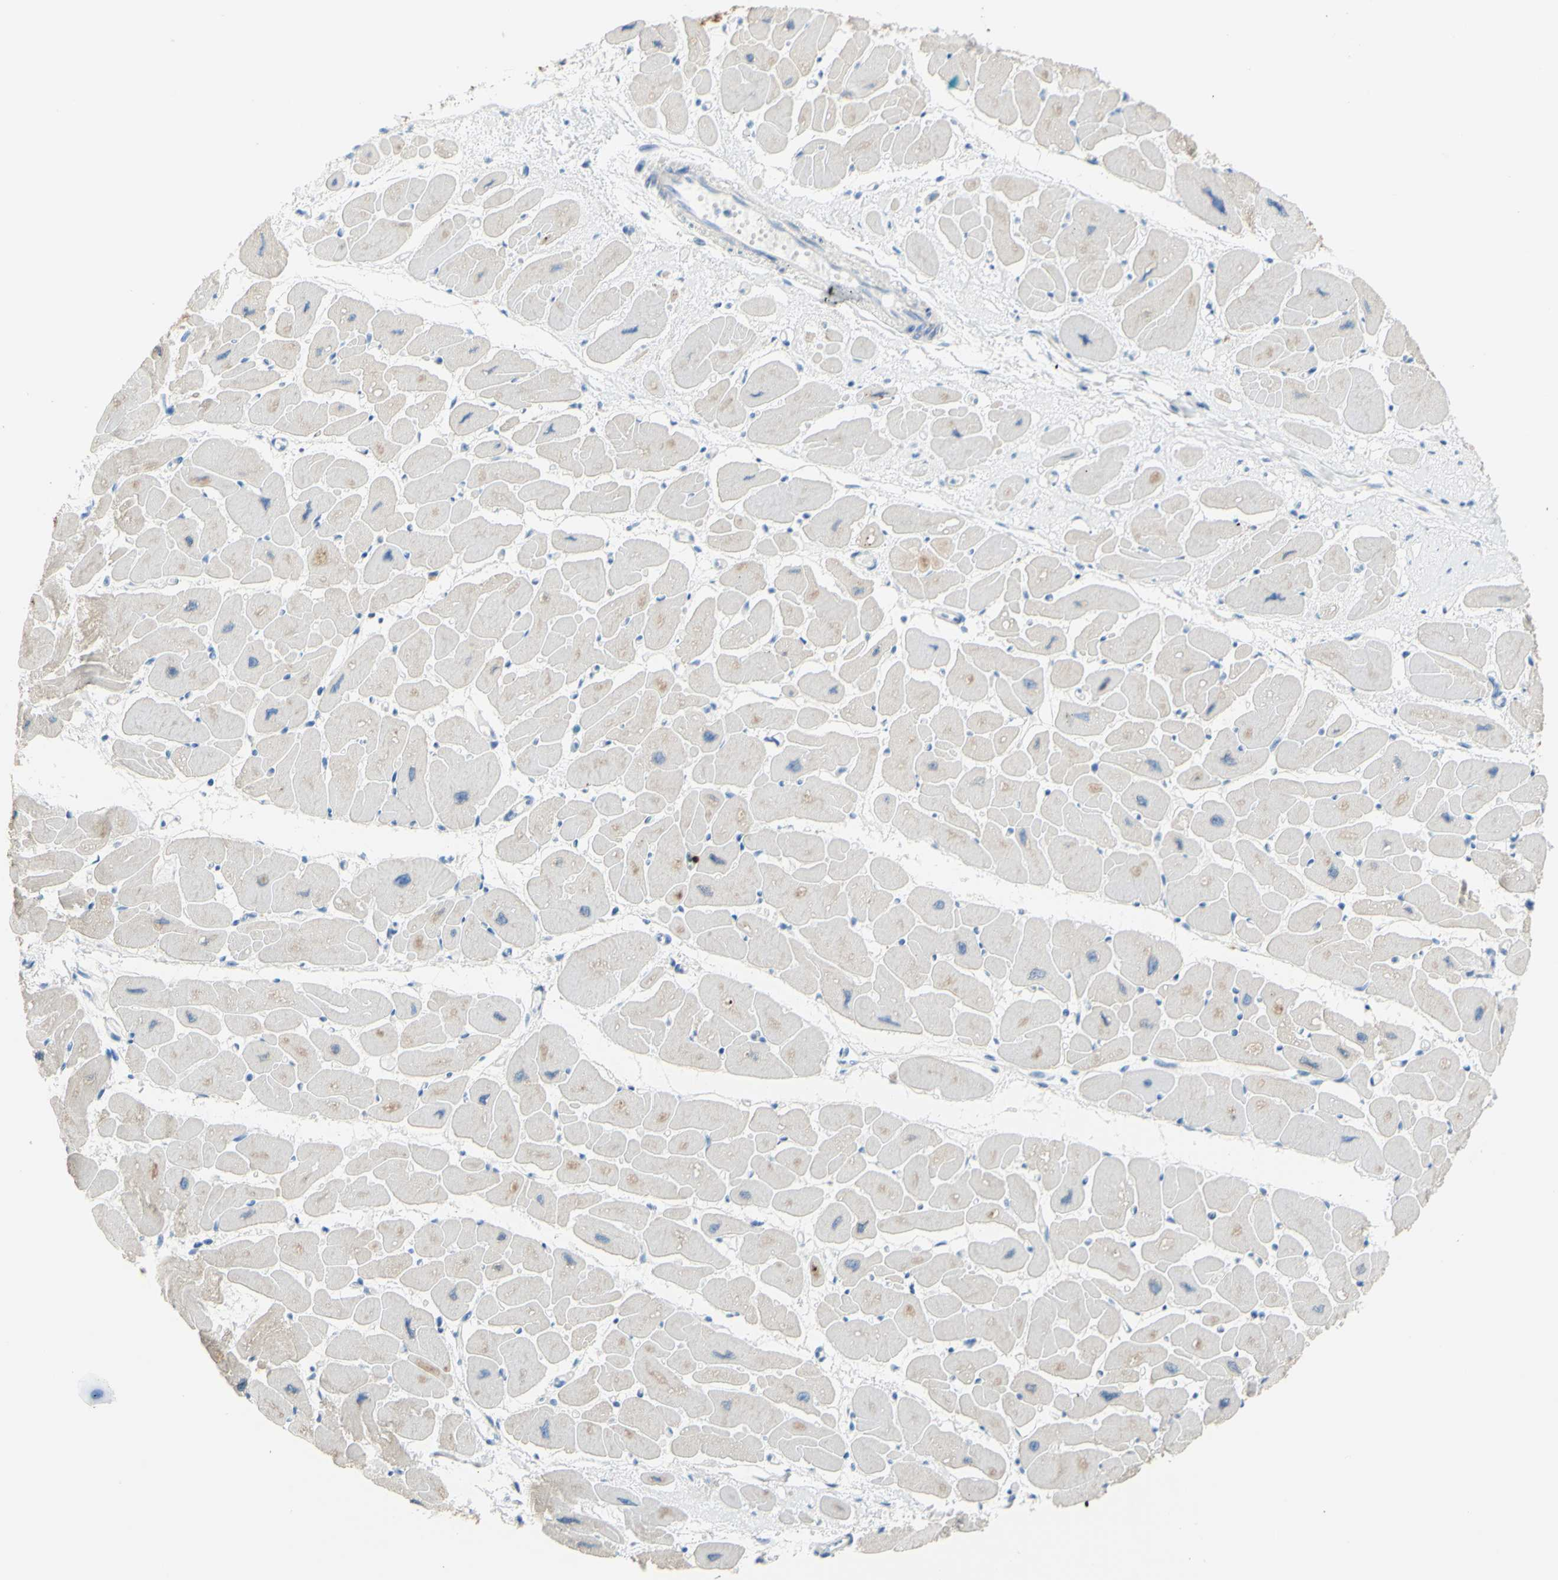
{"staining": {"intensity": "negative", "quantity": "none", "location": "none"}, "tissue": "heart muscle", "cell_type": "Cardiomyocytes", "image_type": "normal", "snomed": [{"axis": "morphology", "description": "Normal tissue, NOS"}, {"axis": "topography", "description": "Heart"}], "caption": "Immunohistochemistry (IHC) of normal human heart muscle demonstrates no positivity in cardiomyocytes.", "gene": "SLC1A2", "patient": {"sex": "female", "age": 54}}